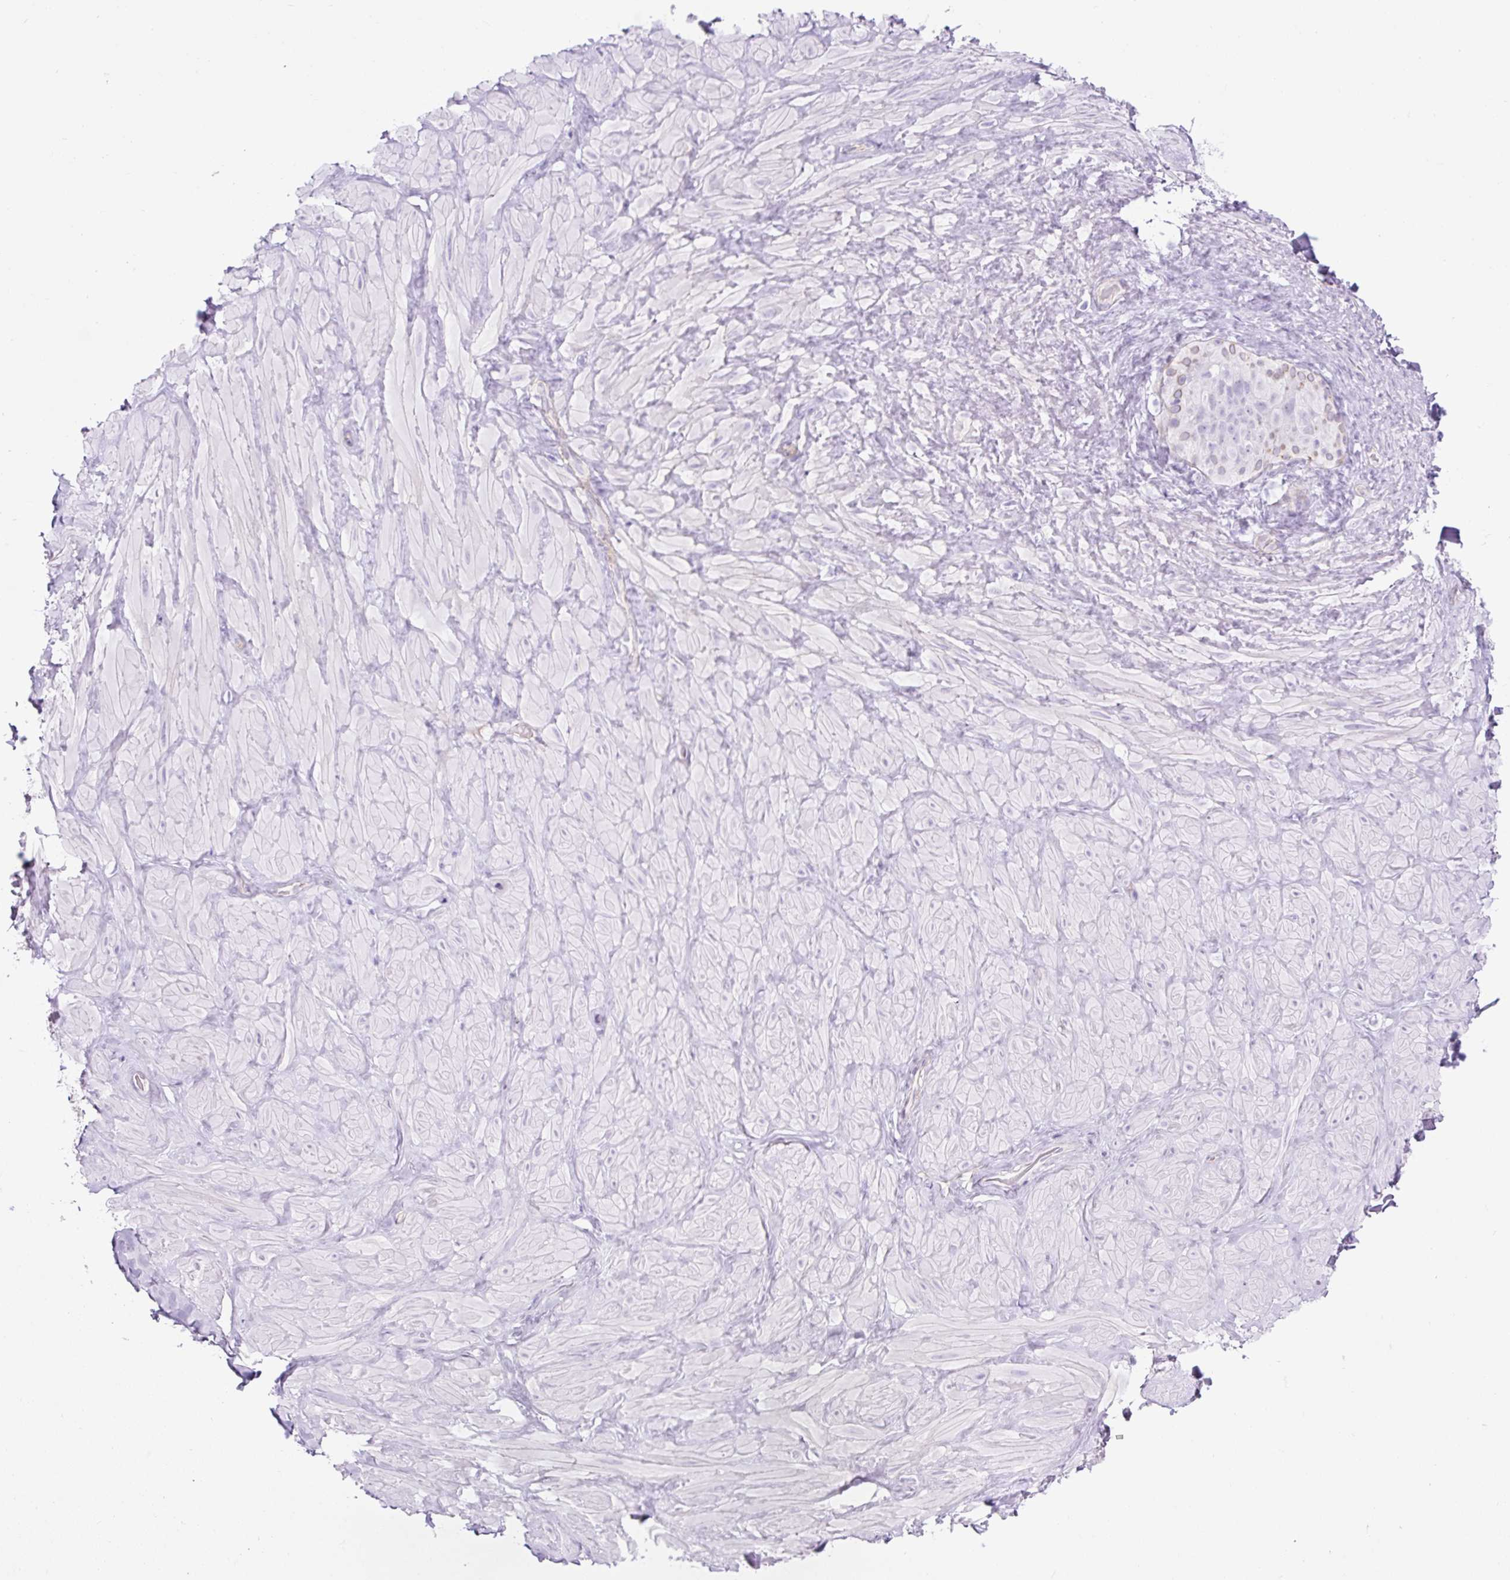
{"staining": {"intensity": "negative", "quantity": "none", "location": "none"}, "tissue": "adipose tissue", "cell_type": "Adipocytes", "image_type": "normal", "snomed": [{"axis": "morphology", "description": "Normal tissue, NOS"}, {"axis": "topography", "description": "Vascular tissue"}, {"axis": "topography", "description": "Peripheral nerve tissue"}], "caption": "An immunohistochemistry (IHC) image of normal adipose tissue is shown. There is no staining in adipocytes of adipose tissue. (DAB IHC, high magnification).", "gene": "KRT12", "patient": {"sex": "male", "age": 41}}